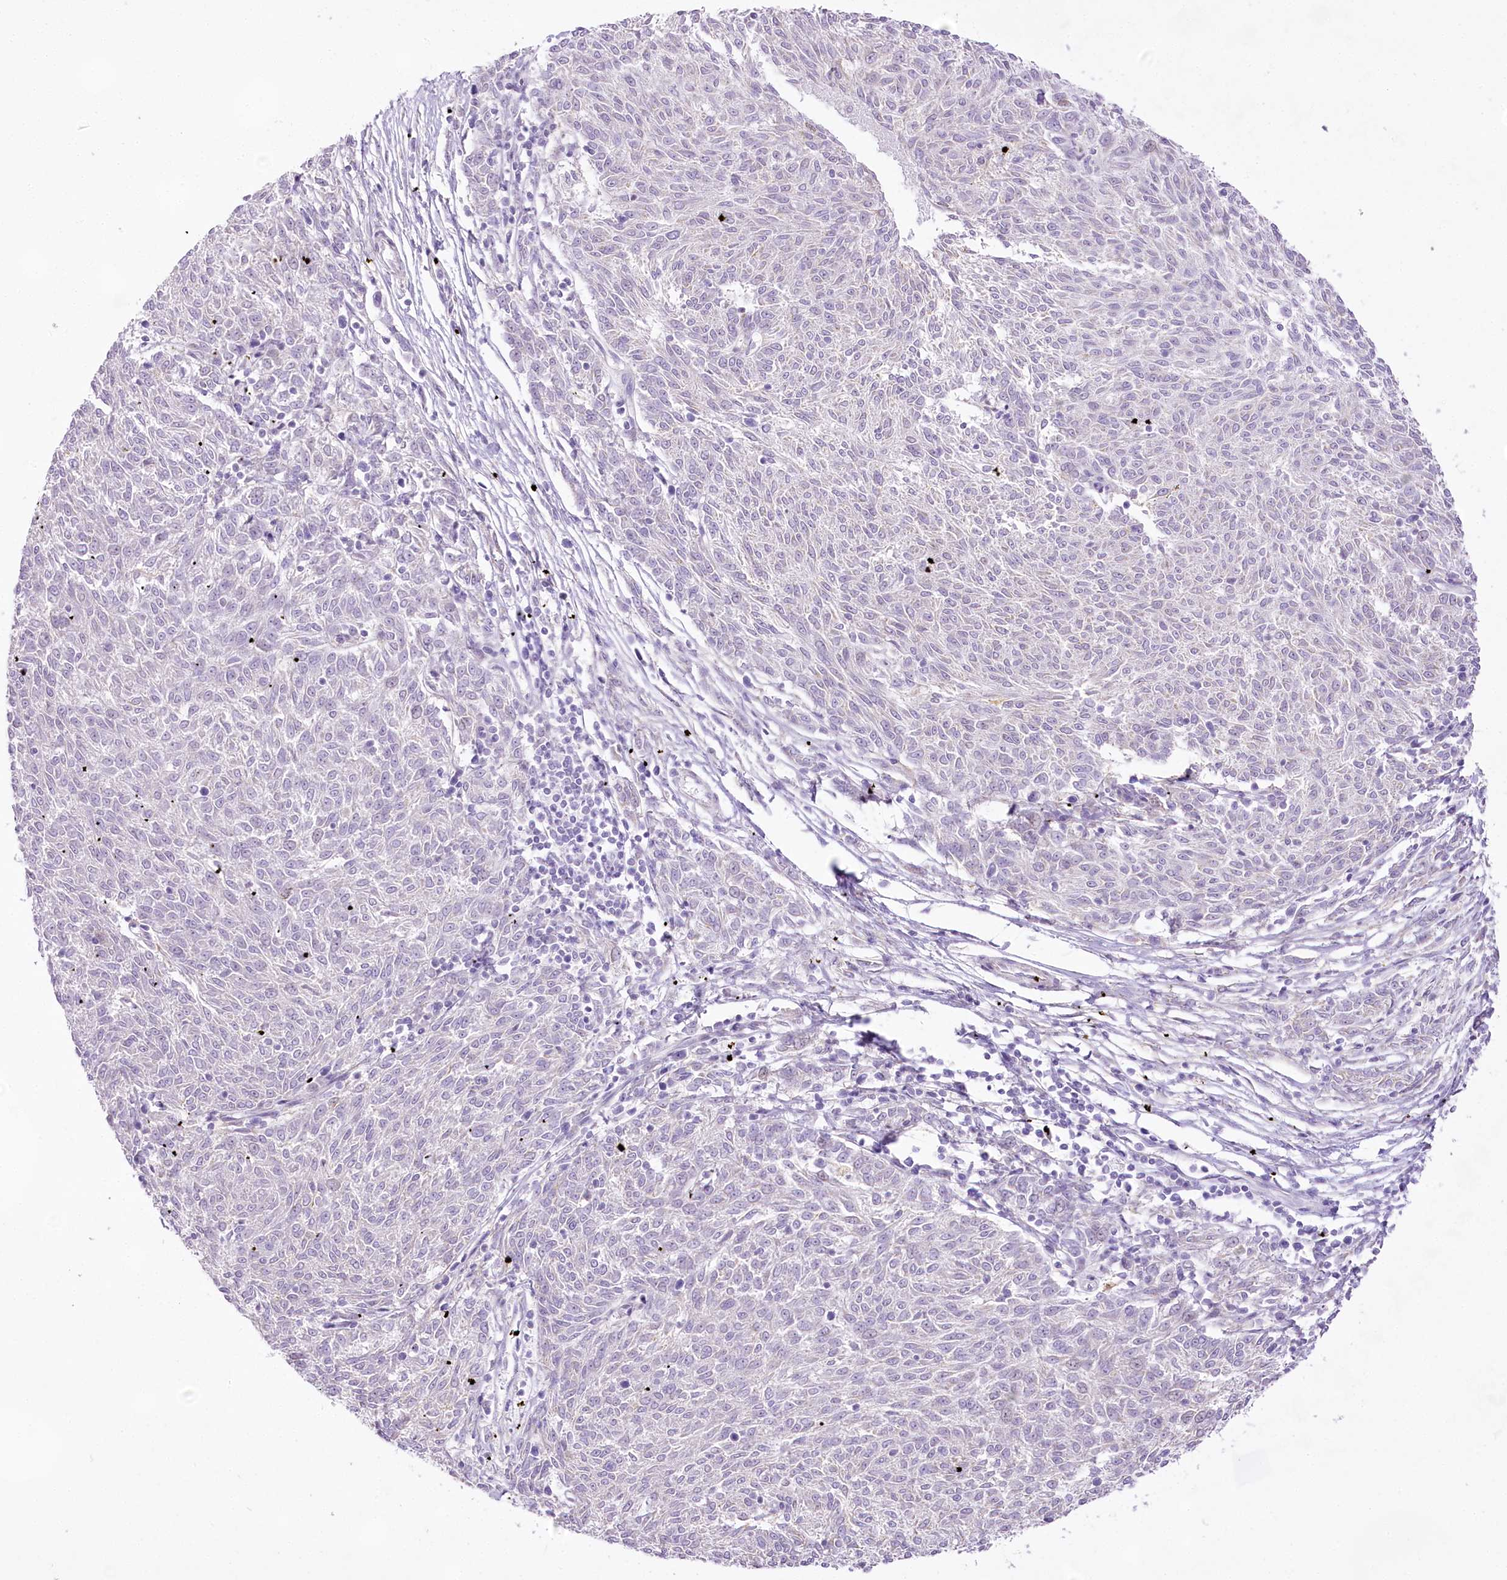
{"staining": {"intensity": "negative", "quantity": "none", "location": "none"}, "tissue": "melanoma", "cell_type": "Tumor cells", "image_type": "cancer", "snomed": [{"axis": "morphology", "description": "Malignant melanoma, NOS"}, {"axis": "topography", "description": "Skin"}], "caption": "There is no significant expression in tumor cells of melanoma.", "gene": "CCDC30", "patient": {"sex": "female", "age": 72}}